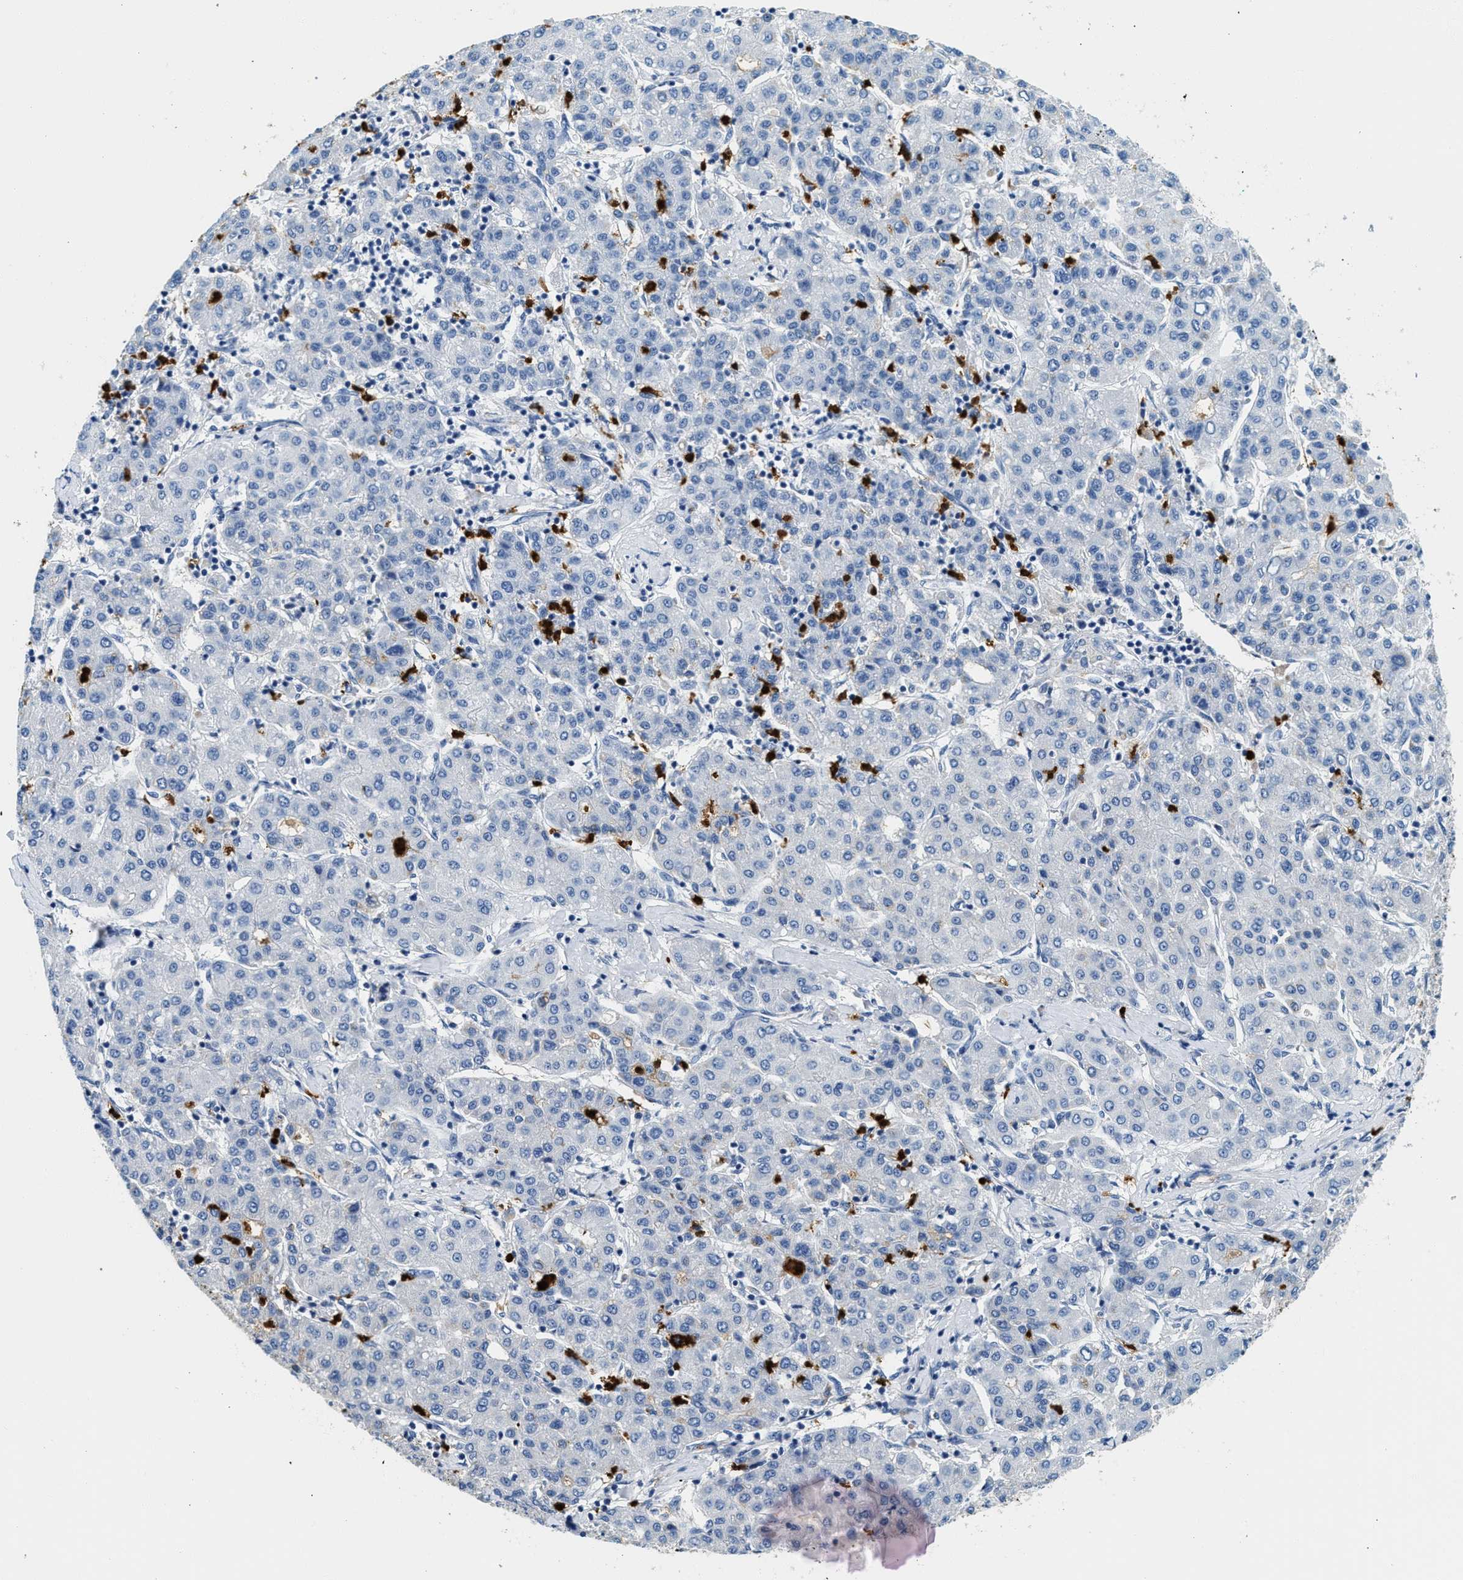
{"staining": {"intensity": "negative", "quantity": "none", "location": "none"}, "tissue": "liver cancer", "cell_type": "Tumor cells", "image_type": "cancer", "snomed": [{"axis": "morphology", "description": "Carcinoma, Hepatocellular, NOS"}, {"axis": "topography", "description": "Liver"}], "caption": "Immunohistochemistry histopathology image of neoplastic tissue: human hepatocellular carcinoma (liver) stained with DAB (3,3'-diaminobenzidine) demonstrates no significant protein positivity in tumor cells. The staining was performed using DAB (3,3'-diaminobenzidine) to visualize the protein expression in brown, while the nuclei were stained in blue with hematoxylin (Magnification: 20x).", "gene": "ANXA3", "patient": {"sex": "male", "age": 65}}